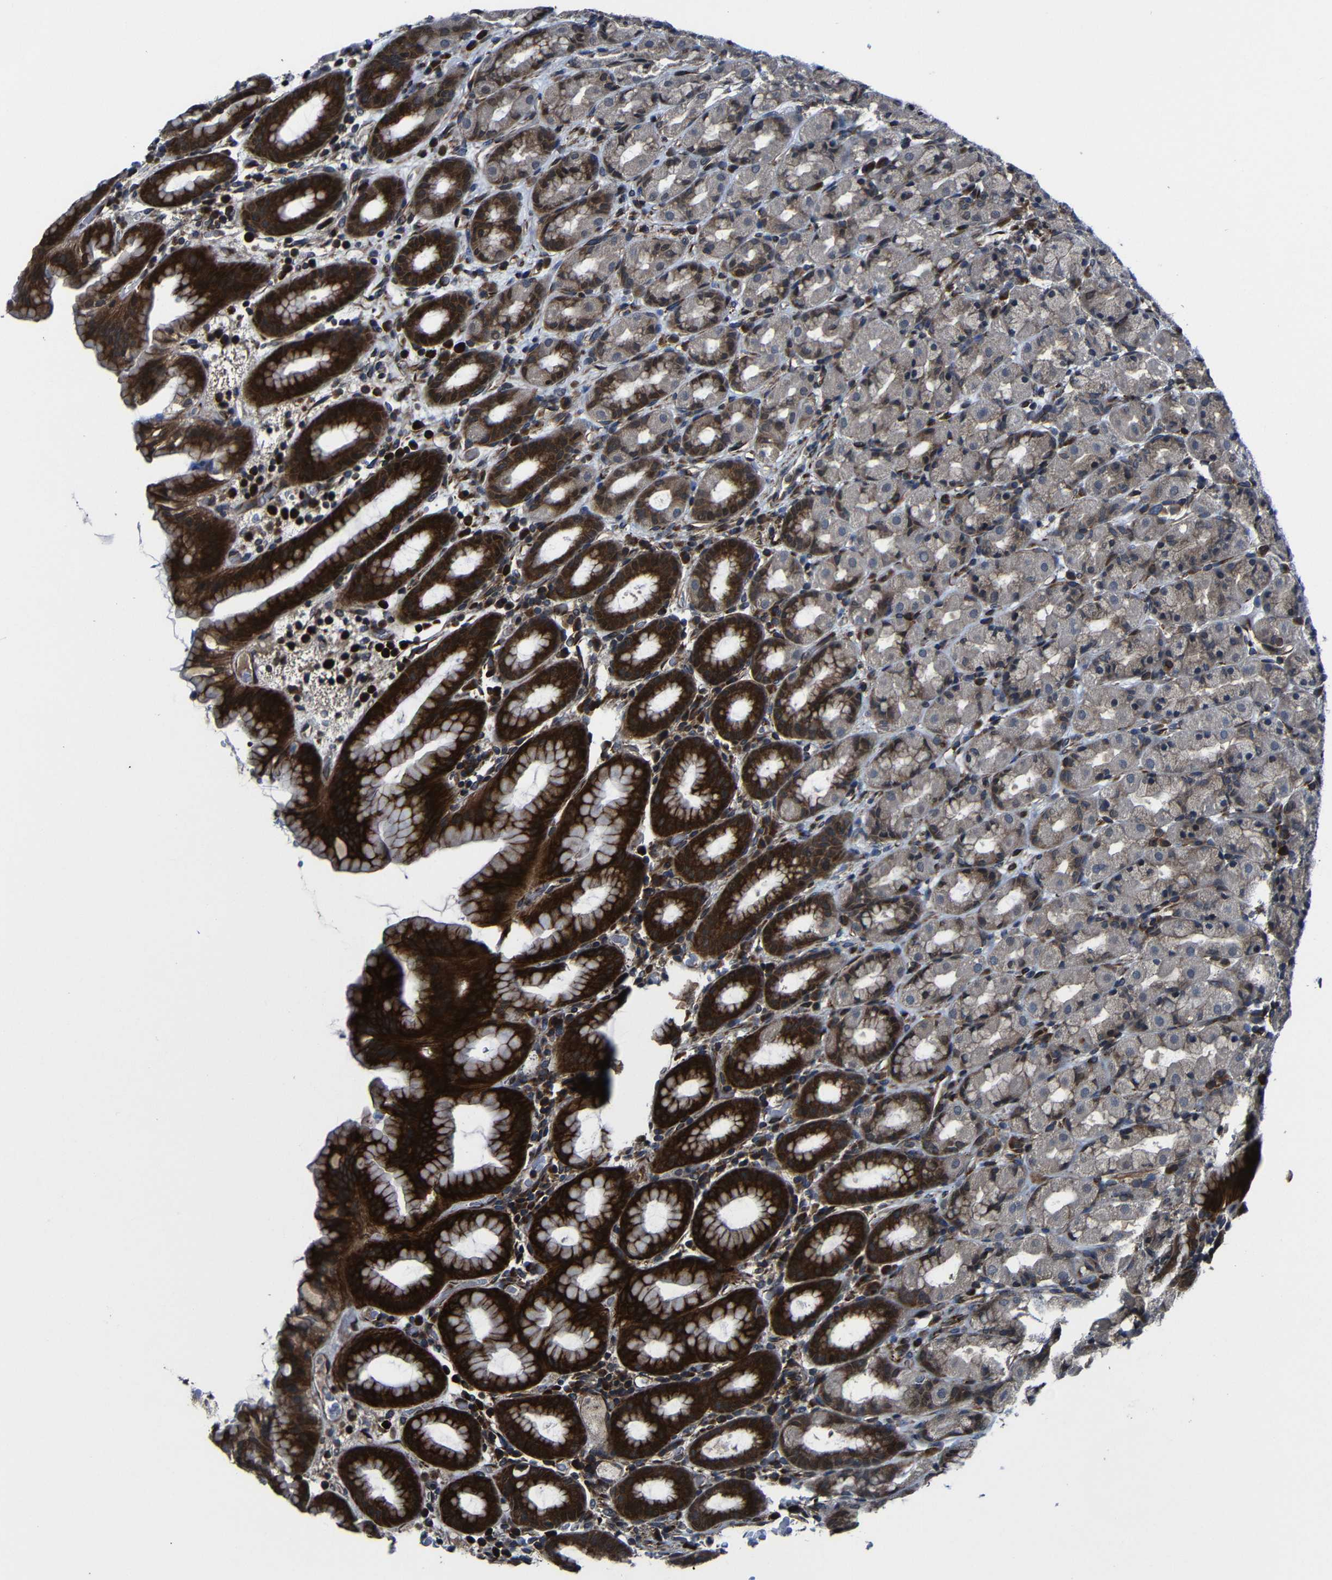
{"staining": {"intensity": "strong", "quantity": "25%-75%", "location": "cytoplasmic/membranous"}, "tissue": "stomach", "cell_type": "Glandular cells", "image_type": "normal", "snomed": [{"axis": "morphology", "description": "Normal tissue, NOS"}, {"axis": "topography", "description": "Stomach, upper"}], "caption": "IHC micrograph of unremarkable human stomach stained for a protein (brown), which demonstrates high levels of strong cytoplasmic/membranous expression in approximately 25%-75% of glandular cells.", "gene": "KIAA0513", "patient": {"sex": "male", "age": 68}}